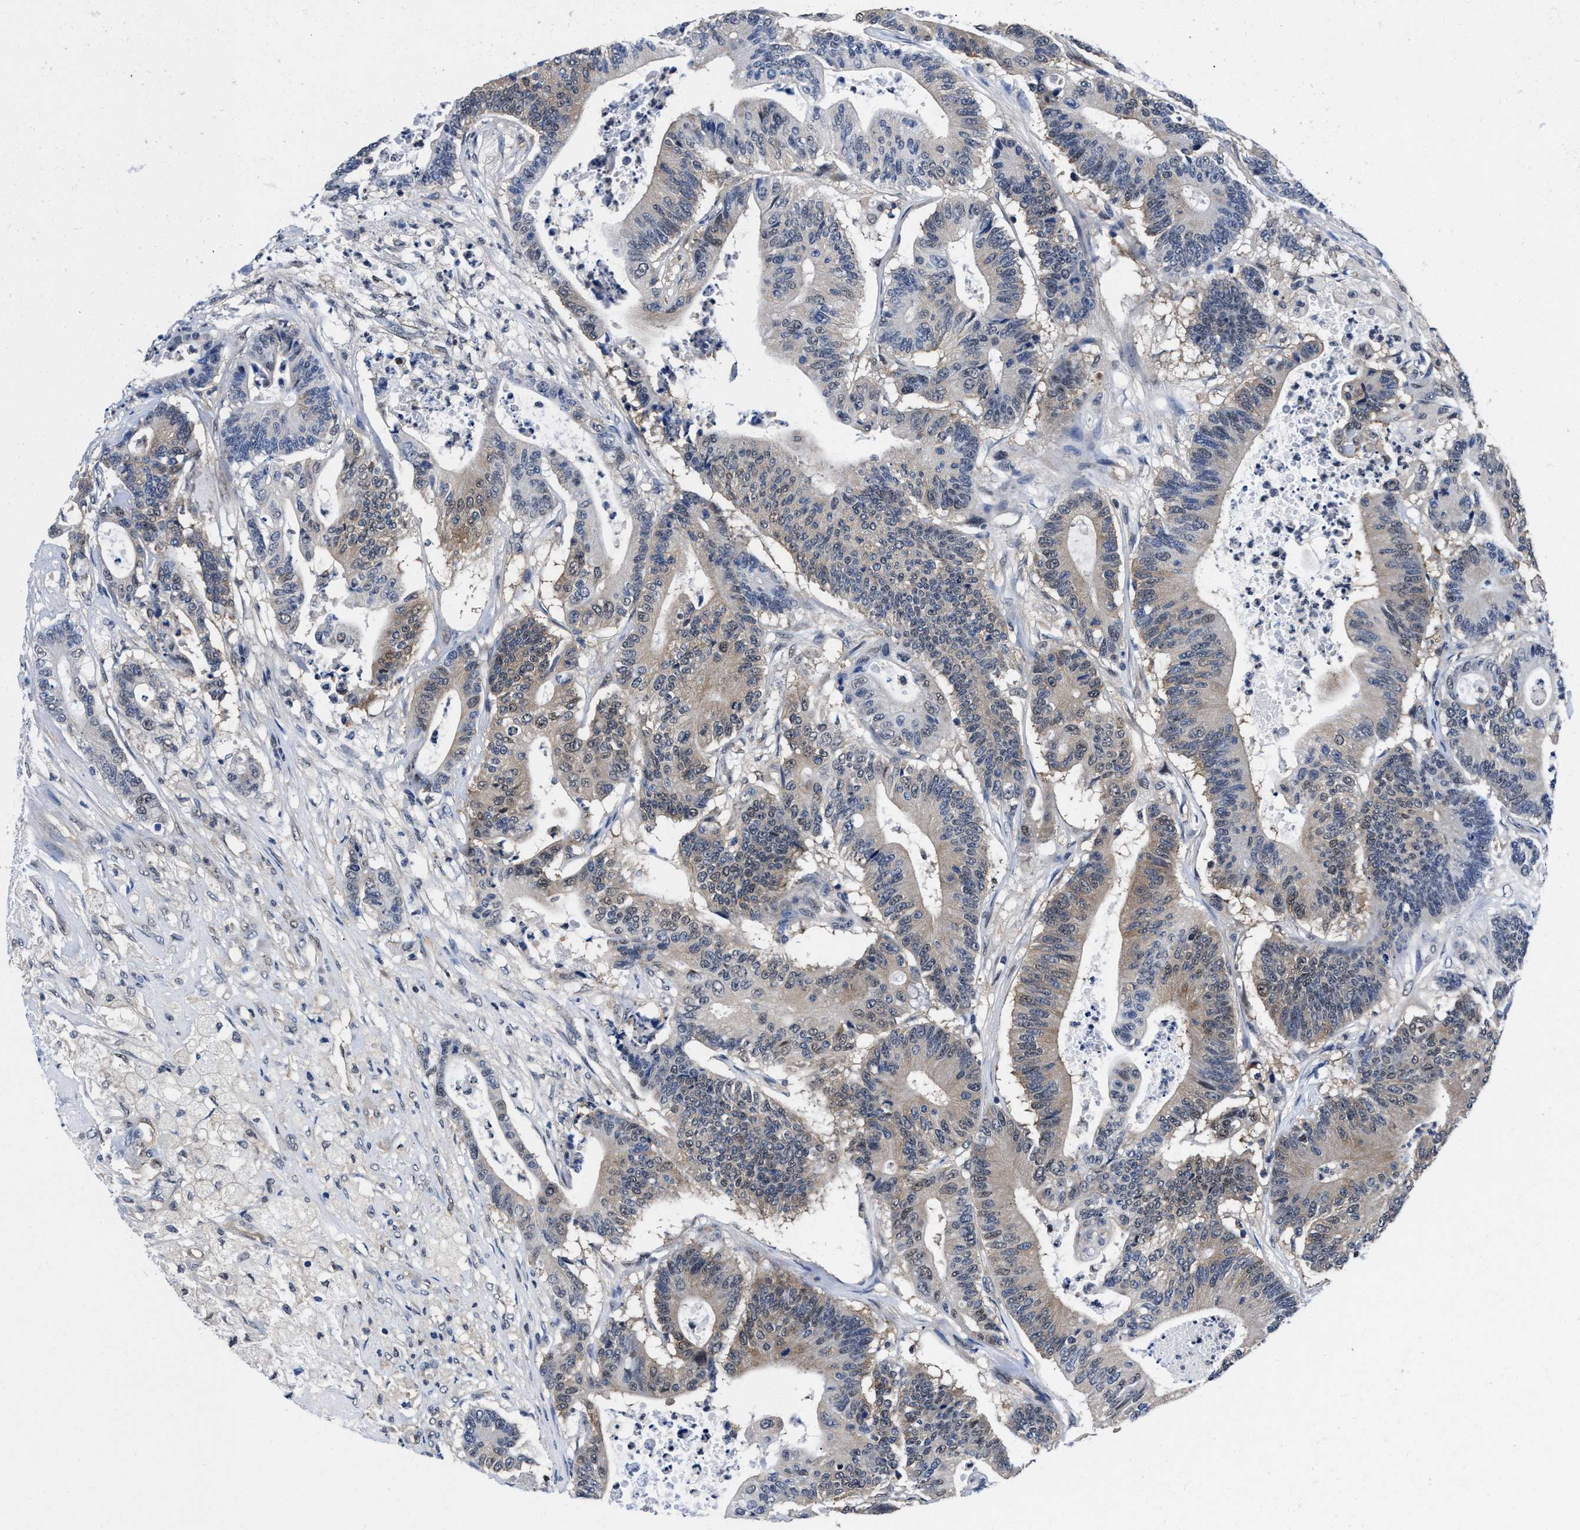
{"staining": {"intensity": "weak", "quantity": "25%-75%", "location": "cytoplasmic/membranous"}, "tissue": "colorectal cancer", "cell_type": "Tumor cells", "image_type": "cancer", "snomed": [{"axis": "morphology", "description": "Adenocarcinoma, NOS"}, {"axis": "topography", "description": "Colon"}], "caption": "Human colorectal cancer (adenocarcinoma) stained with a brown dye shows weak cytoplasmic/membranous positive staining in about 25%-75% of tumor cells.", "gene": "ACLY", "patient": {"sex": "female", "age": 84}}